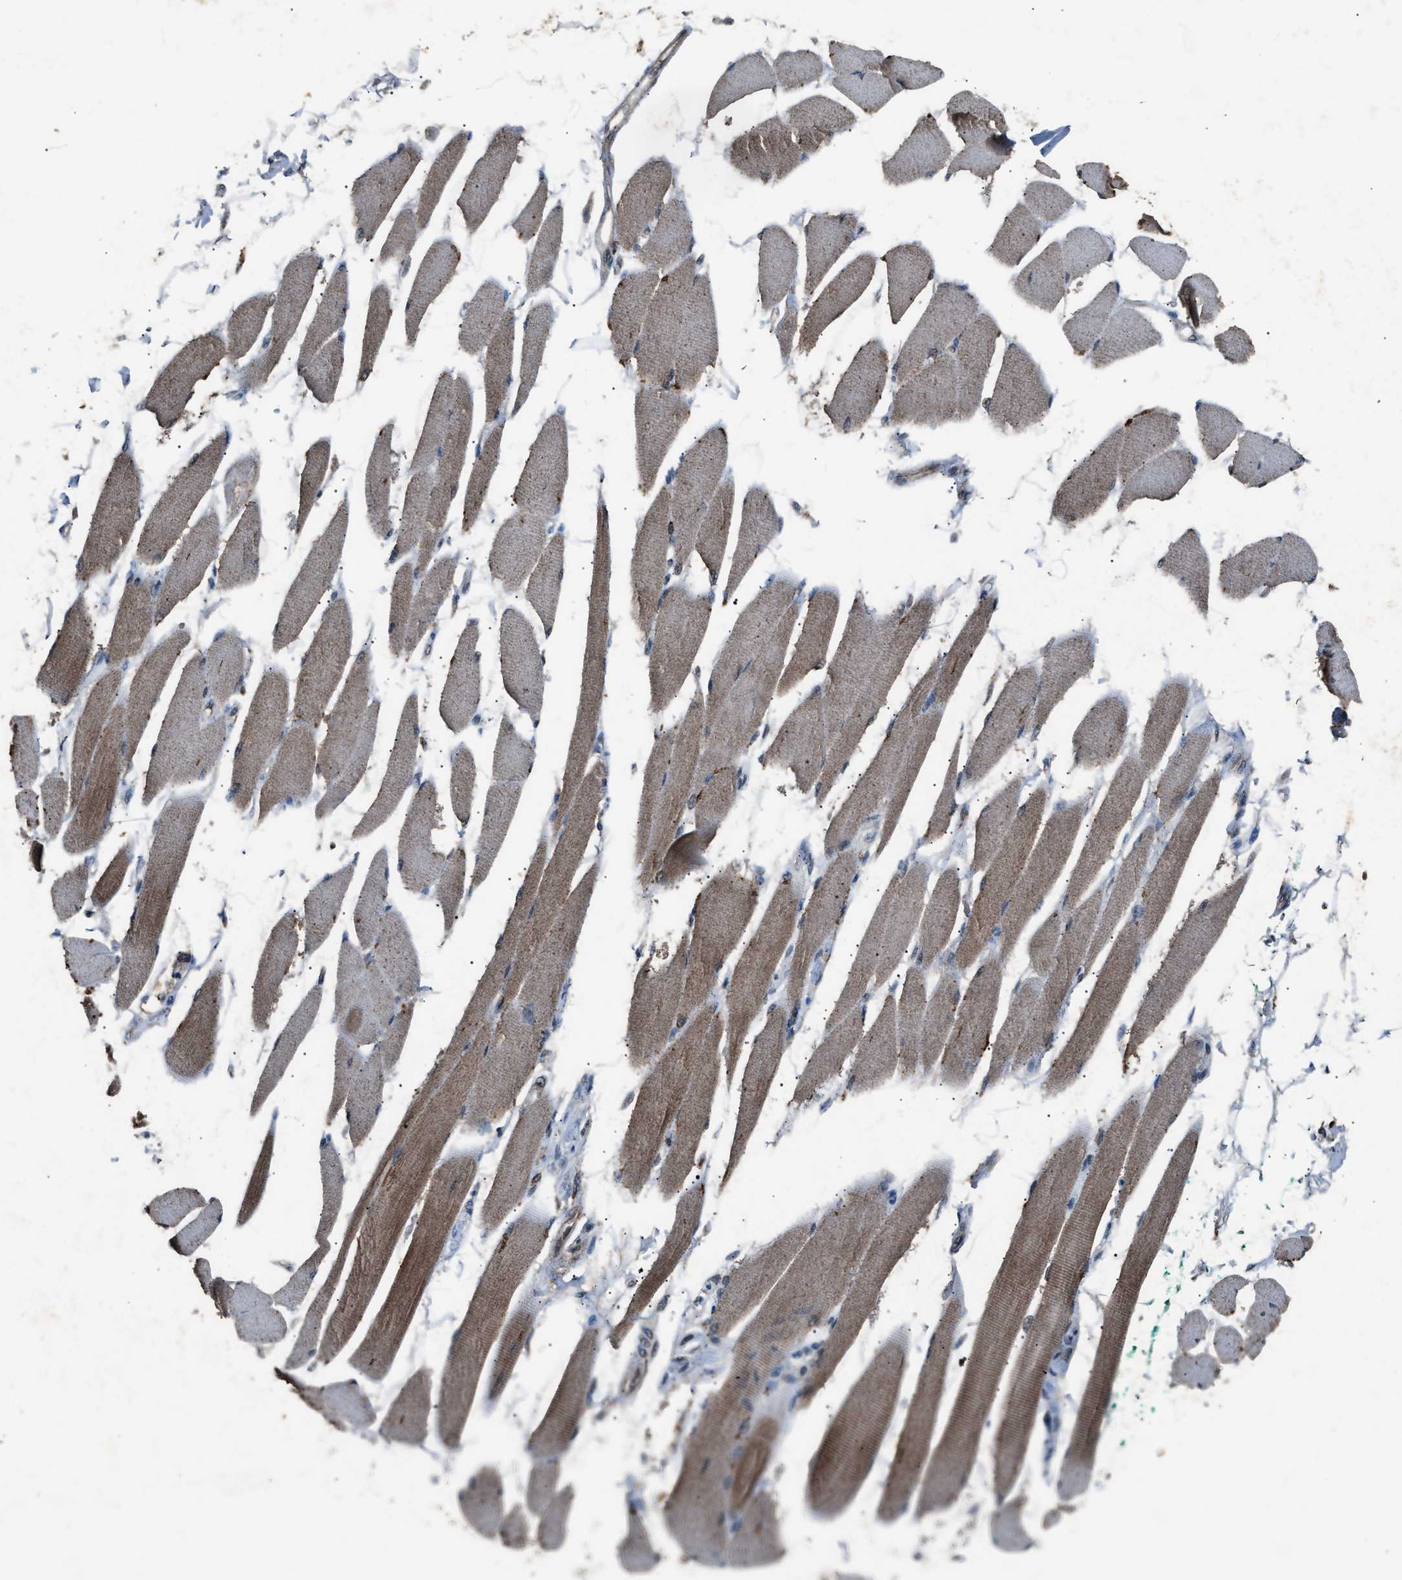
{"staining": {"intensity": "moderate", "quantity": ">75%", "location": "cytoplasmic/membranous"}, "tissue": "skeletal muscle", "cell_type": "Myocytes", "image_type": "normal", "snomed": [{"axis": "morphology", "description": "Normal tissue, NOS"}, {"axis": "topography", "description": "Skeletal muscle"}, {"axis": "topography", "description": "Oral tissue"}, {"axis": "topography", "description": "Peripheral nerve tissue"}], "caption": "This photomicrograph displays IHC staining of benign human skeletal muscle, with medium moderate cytoplasmic/membranous staining in about >75% of myocytes.", "gene": "PSMD1", "patient": {"sex": "female", "age": 84}}